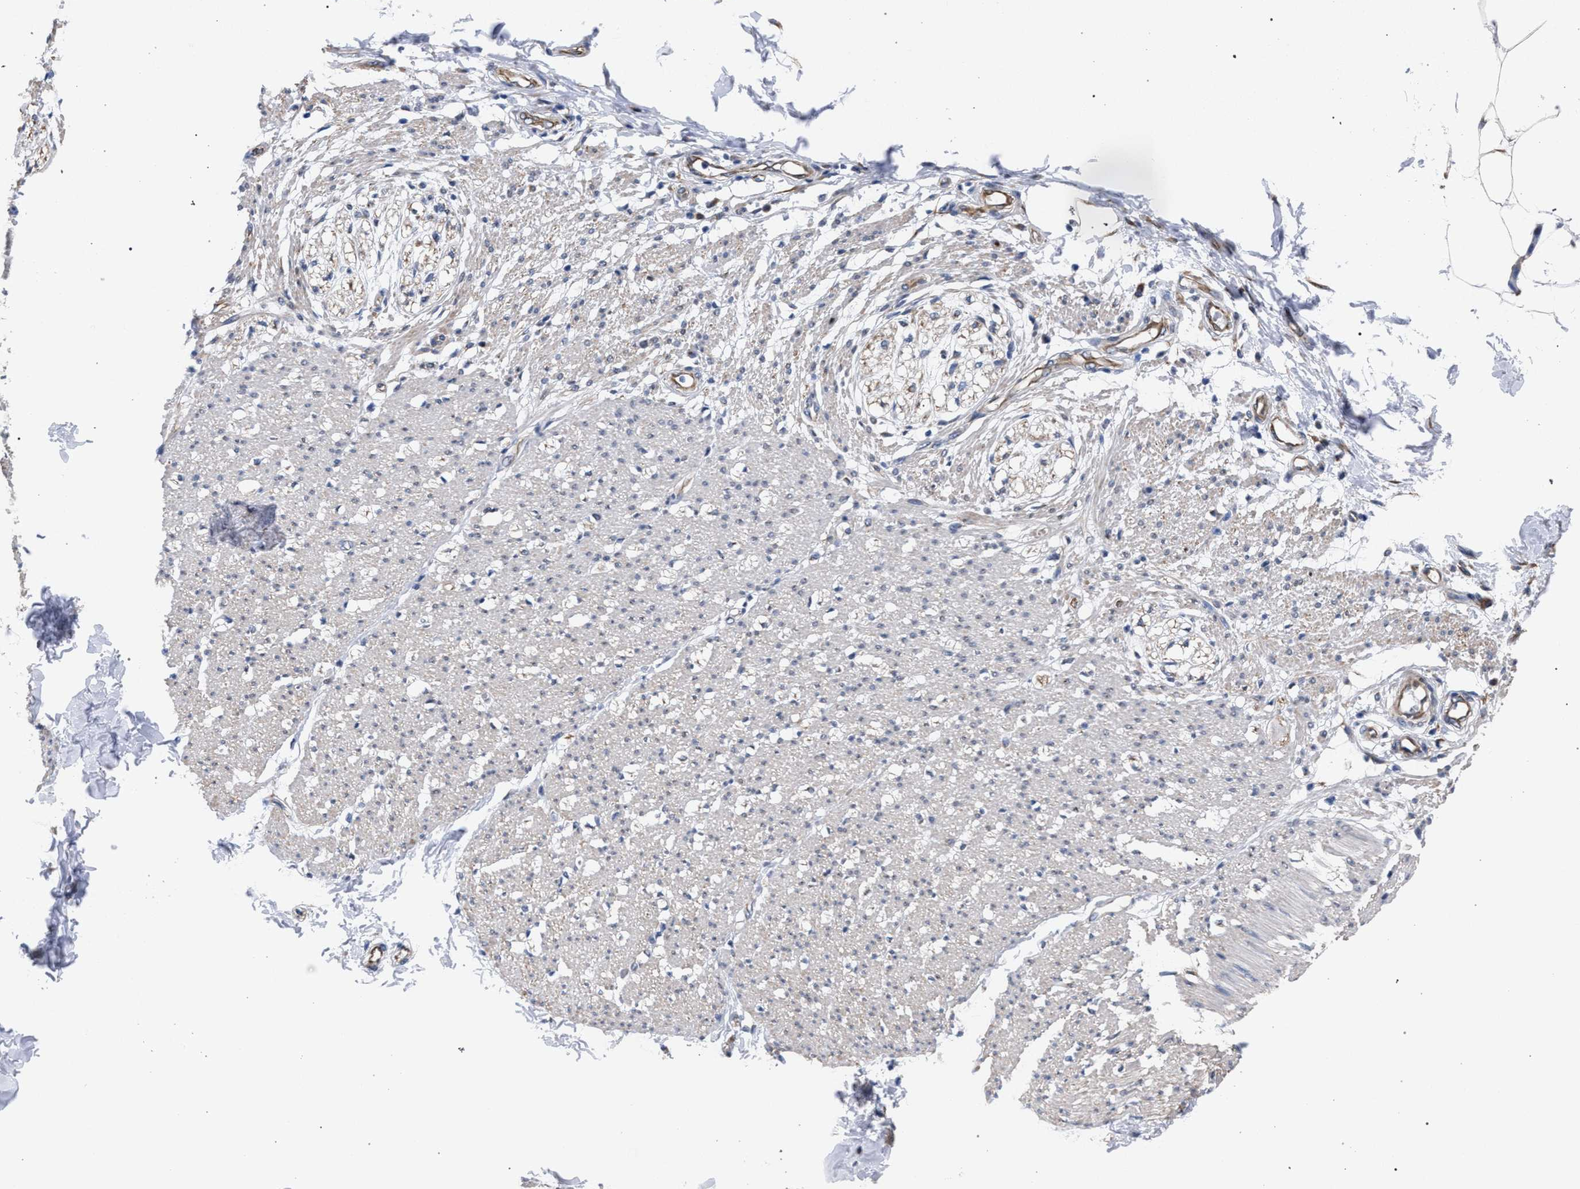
{"staining": {"intensity": "weak", "quantity": "25%-75%", "location": "cytoplasmic/membranous"}, "tissue": "smooth muscle", "cell_type": "Smooth muscle cells", "image_type": "normal", "snomed": [{"axis": "morphology", "description": "Normal tissue, NOS"}, {"axis": "morphology", "description": "Adenocarcinoma, NOS"}, {"axis": "topography", "description": "Colon"}, {"axis": "topography", "description": "Peripheral nerve tissue"}], "caption": "This is a photomicrograph of IHC staining of normal smooth muscle, which shows weak positivity in the cytoplasmic/membranous of smooth muscle cells.", "gene": "GOLGA2", "patient": {"sex": "male", "age": 14}}